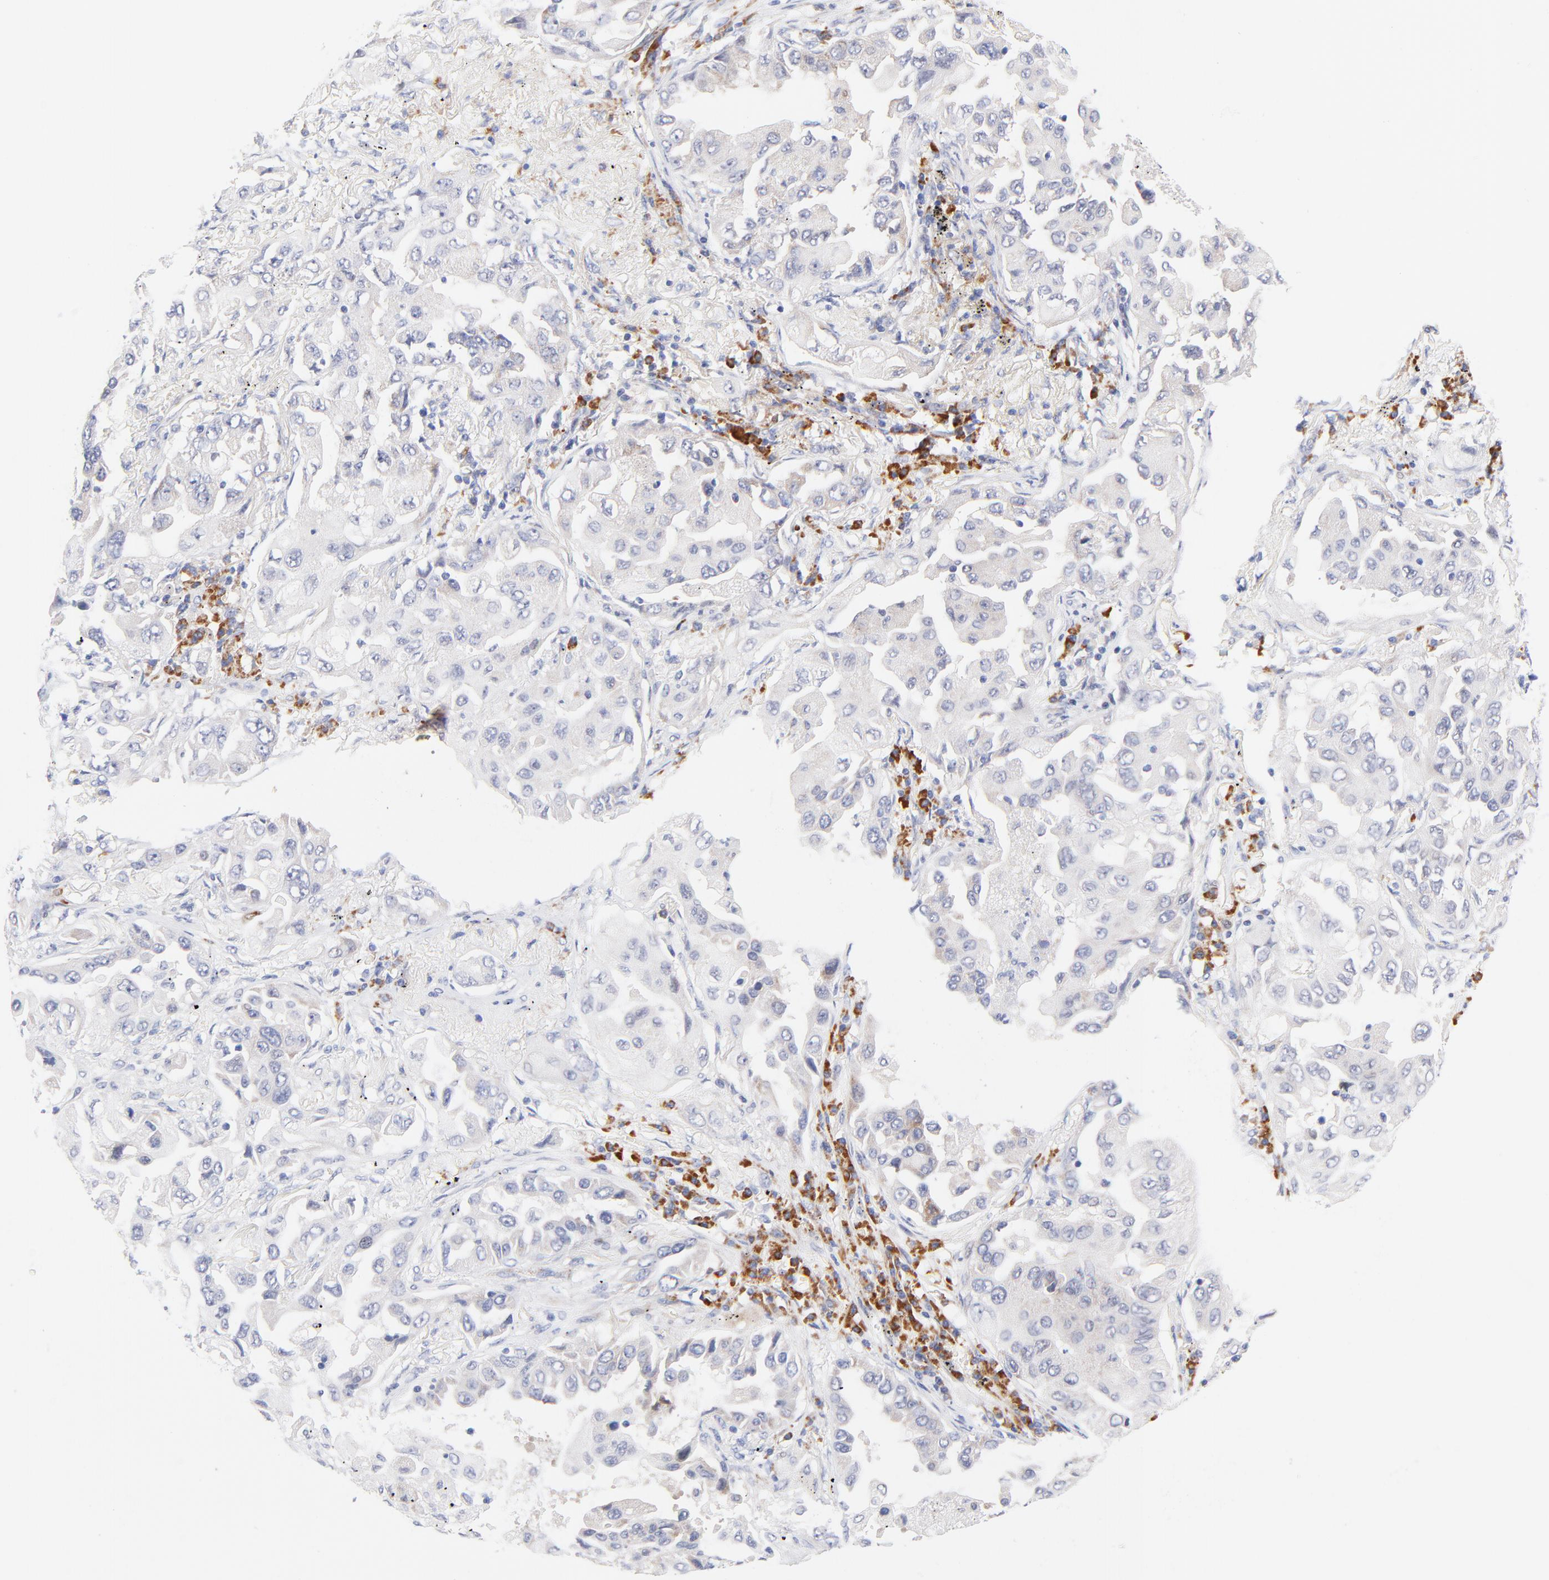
{"staining": {"intensity": "negative", "quantity": "none", "location": "none"}, "tissue": "lung cancer", "cell_type": "Tumor cells", "image_type": "cancer", "snomed": [{"axis": "morphology", "description": "Adenocarcinoma, NOS"}, {"axis": "topography", "description": "Lung"}], "caption": "This is a micrograph of immunohistochemistry staining of lung cancer, which shows no expression in tumor cells. (DAB immunohistochemistry (IHC) visualized using brightfield microscopy, high magnification).", "gene": "AFF2", "patient": {"sex": "female", "age": 65}}